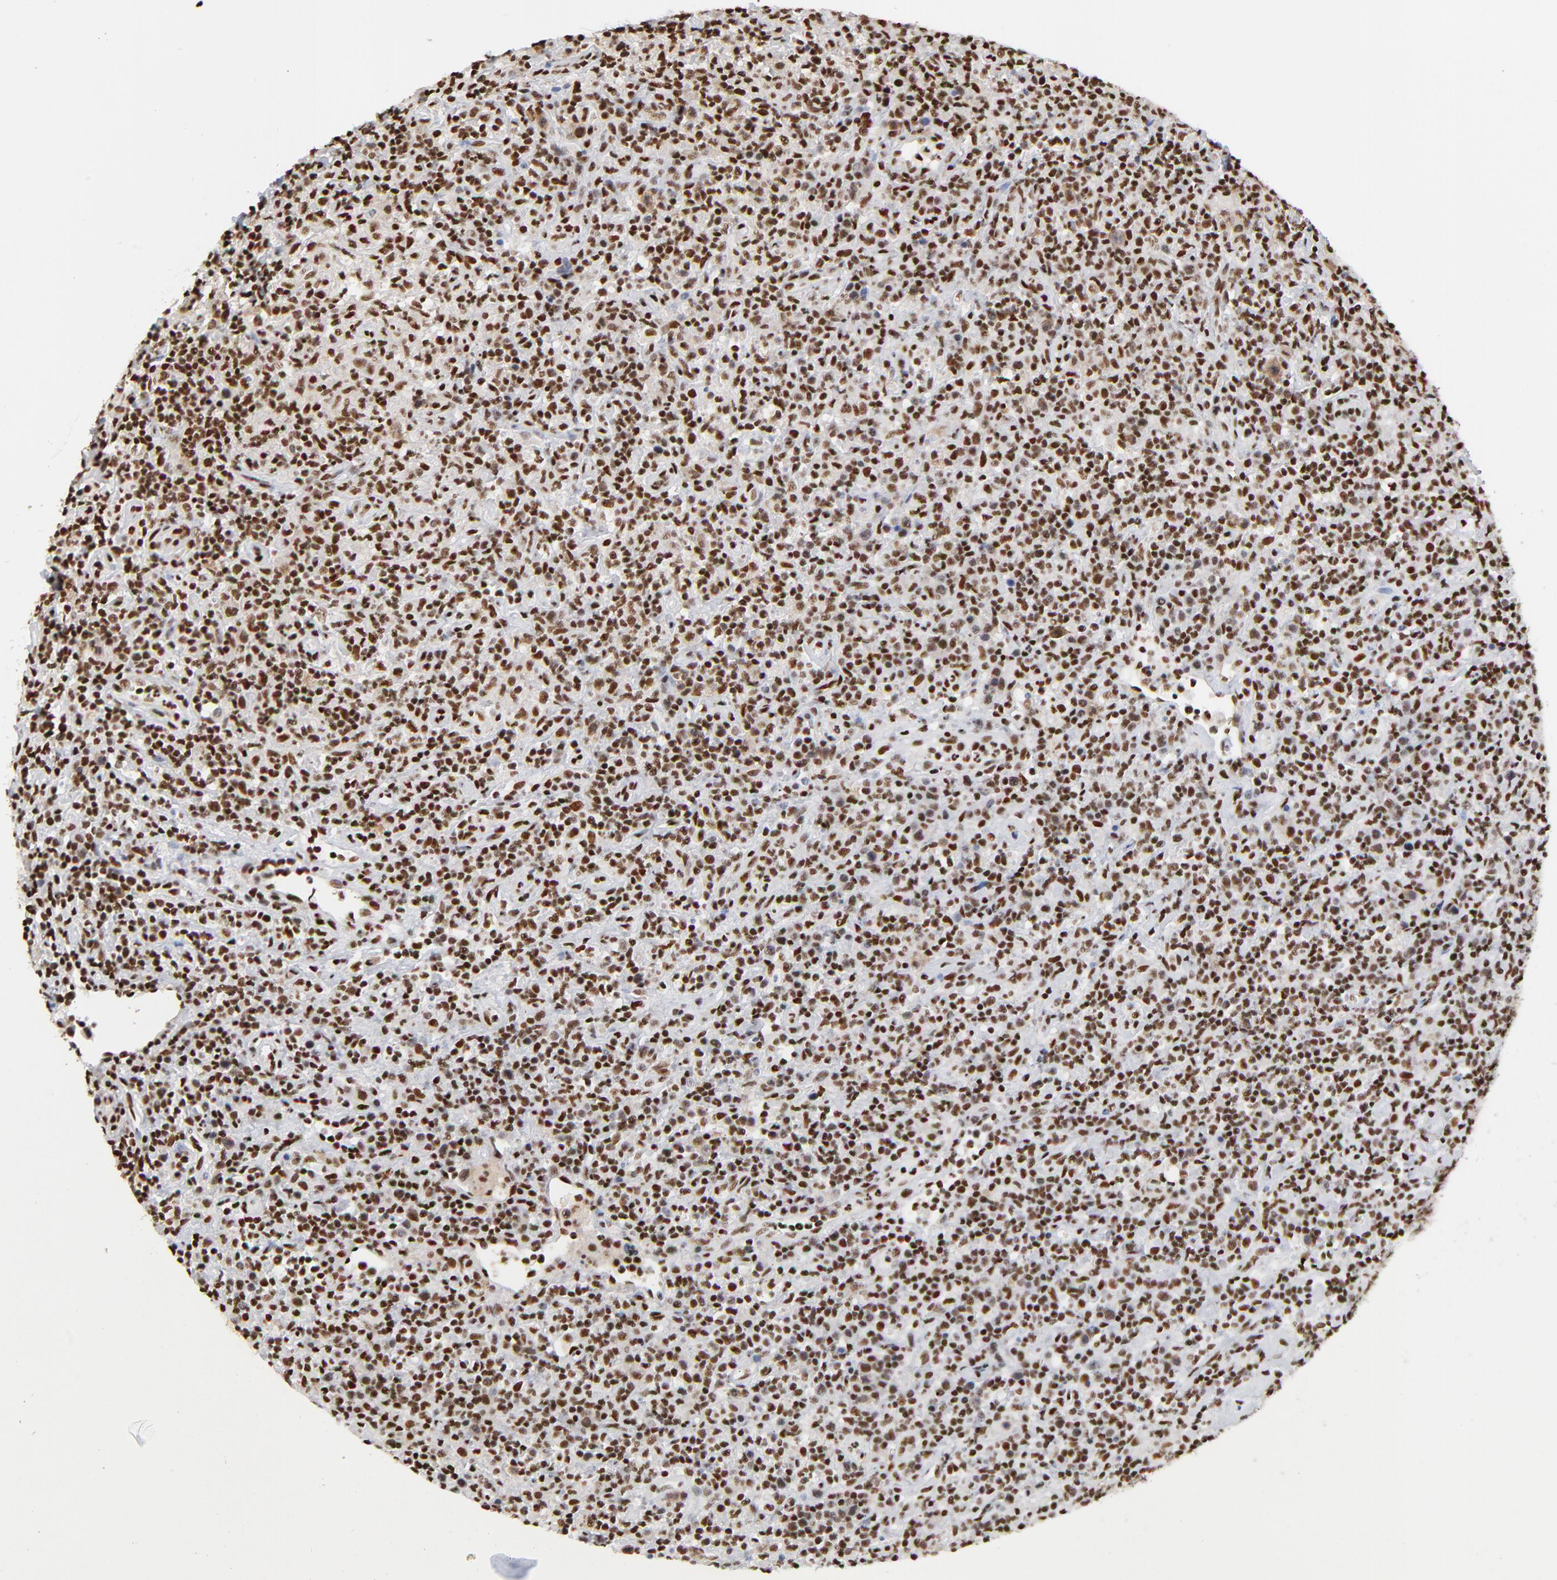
{"staining": {"intensity": "strong", "quantity": ">75%", "location": "nuclear"}, "tissue": "lymphoma", "cell_type": "Tumor cells", "image_type": "cancer", "snomed": [{"axis": "morphology", "description": "Hodgkin's disease, NOS"}, {"axis": "topography", "description": "Lymph node"}], "caption": "High-power microscopy captured an immunohistochemistry (IHC) micrograph of lymphoma, revealing strong nuclear staining in about >75% of tumor cells. (DAB IHC, brown staining for protein, blue staining for nuclei).", "gene": "CREB1", "patient": {"sex": "male", "age": 65}}